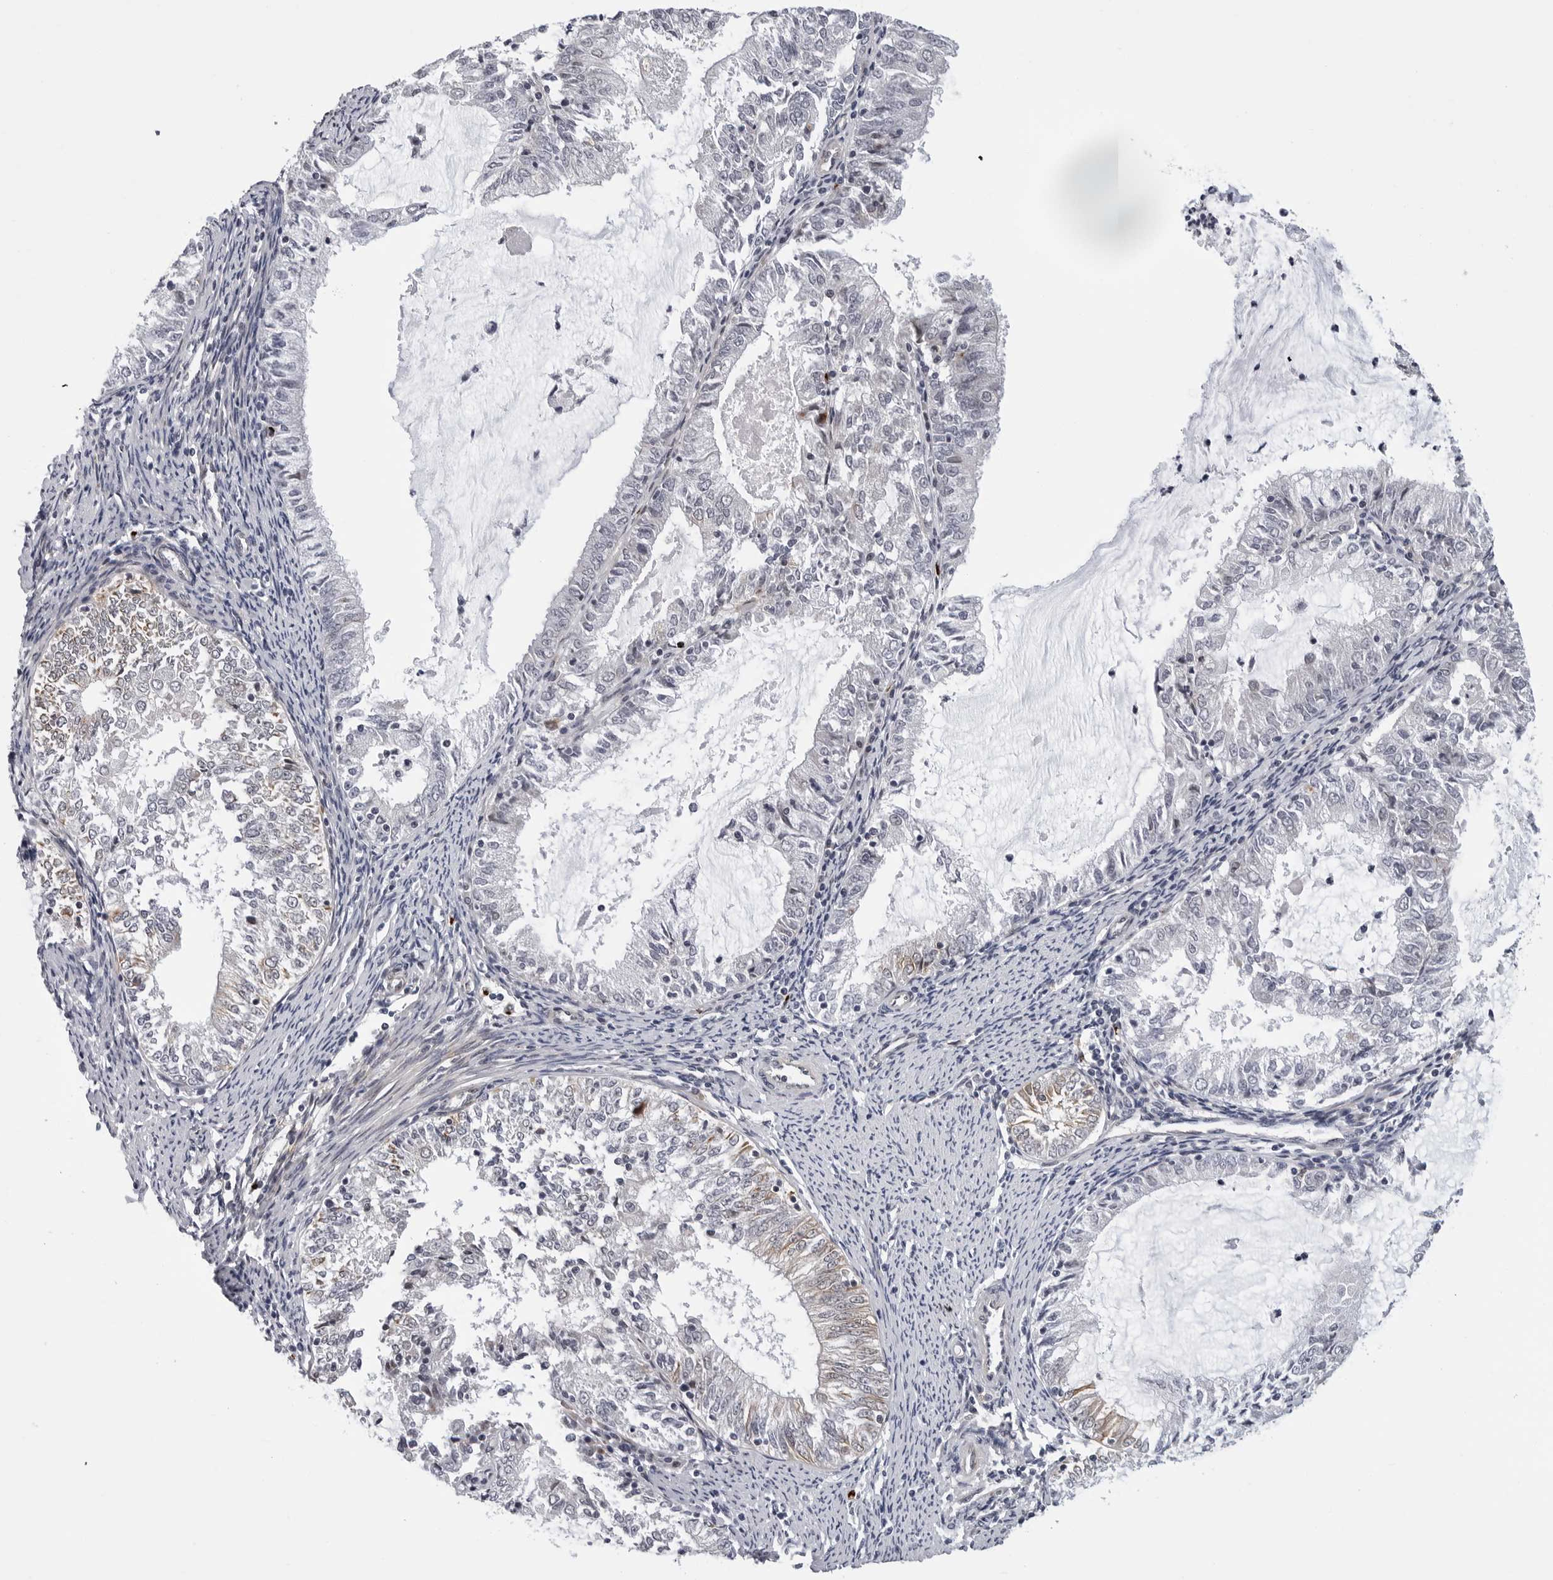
{"staining": {"intensity": "moderate", "quantity": "<25%", "location": "cytoplasmic/membranous"}, "tissue": "endometrial cancer", "cell_type": "Tumor cells", "image_type": "cancer", "snomed": [{"axis": "morphology", "description": "Adenocarcinoma, NOS"}, {"axis": "topography", "description": "Endometrium"}], "caption": "Adenocarcinoma (endometrial) stained for a protein exhibits moderate cytoplasmic/membranous positivity in tumor cells. The staining was performed using DAB (3,3'-diaminobenzidine) to visualize the protein expression in brown, while the nuclei were stained in blue with hematoxylin (Magnification: 20x).", "gene": "KIAA1614", "patient": {"sex": "female", "age": 57}}